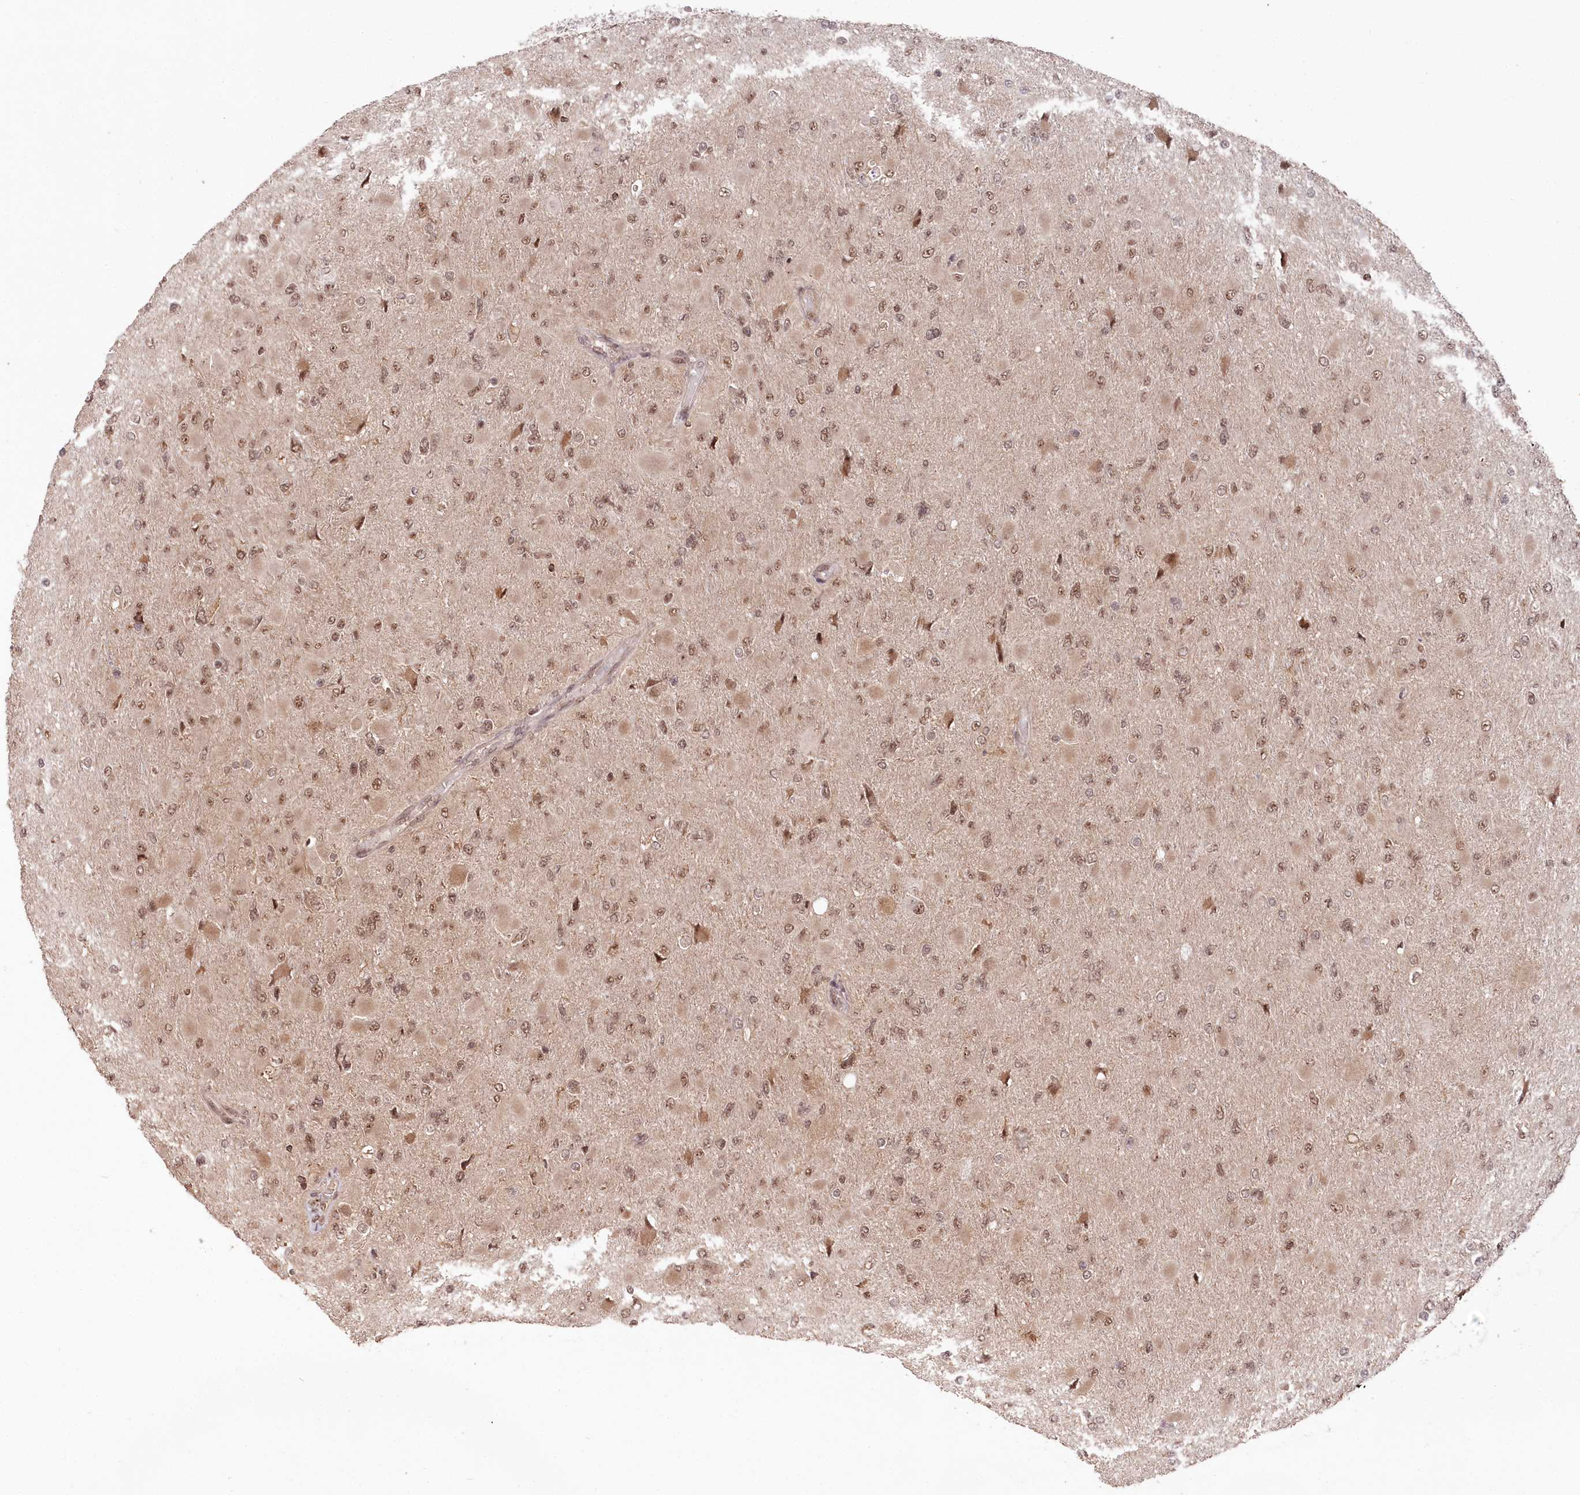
{"staining": {"intensity": "moderate", "quantity": ">75%", "location": "nuclear"}, "tissue": "glioma", "cell_type": "Tumor cells", "image_type": "cancer", "snomed": [{"axis": "morphology", "description": "Glioma, malignant, High grade"}, {"axis": "topography", "description": "Cerebral cortex"}], "caption": "Glioma stained with DAB IHC reveals medium levels of moderate nuclear expression in approximately >75% of tumor cells.", "gene": "CCSER2", "patient": {"sex": "female", "age": 36}}